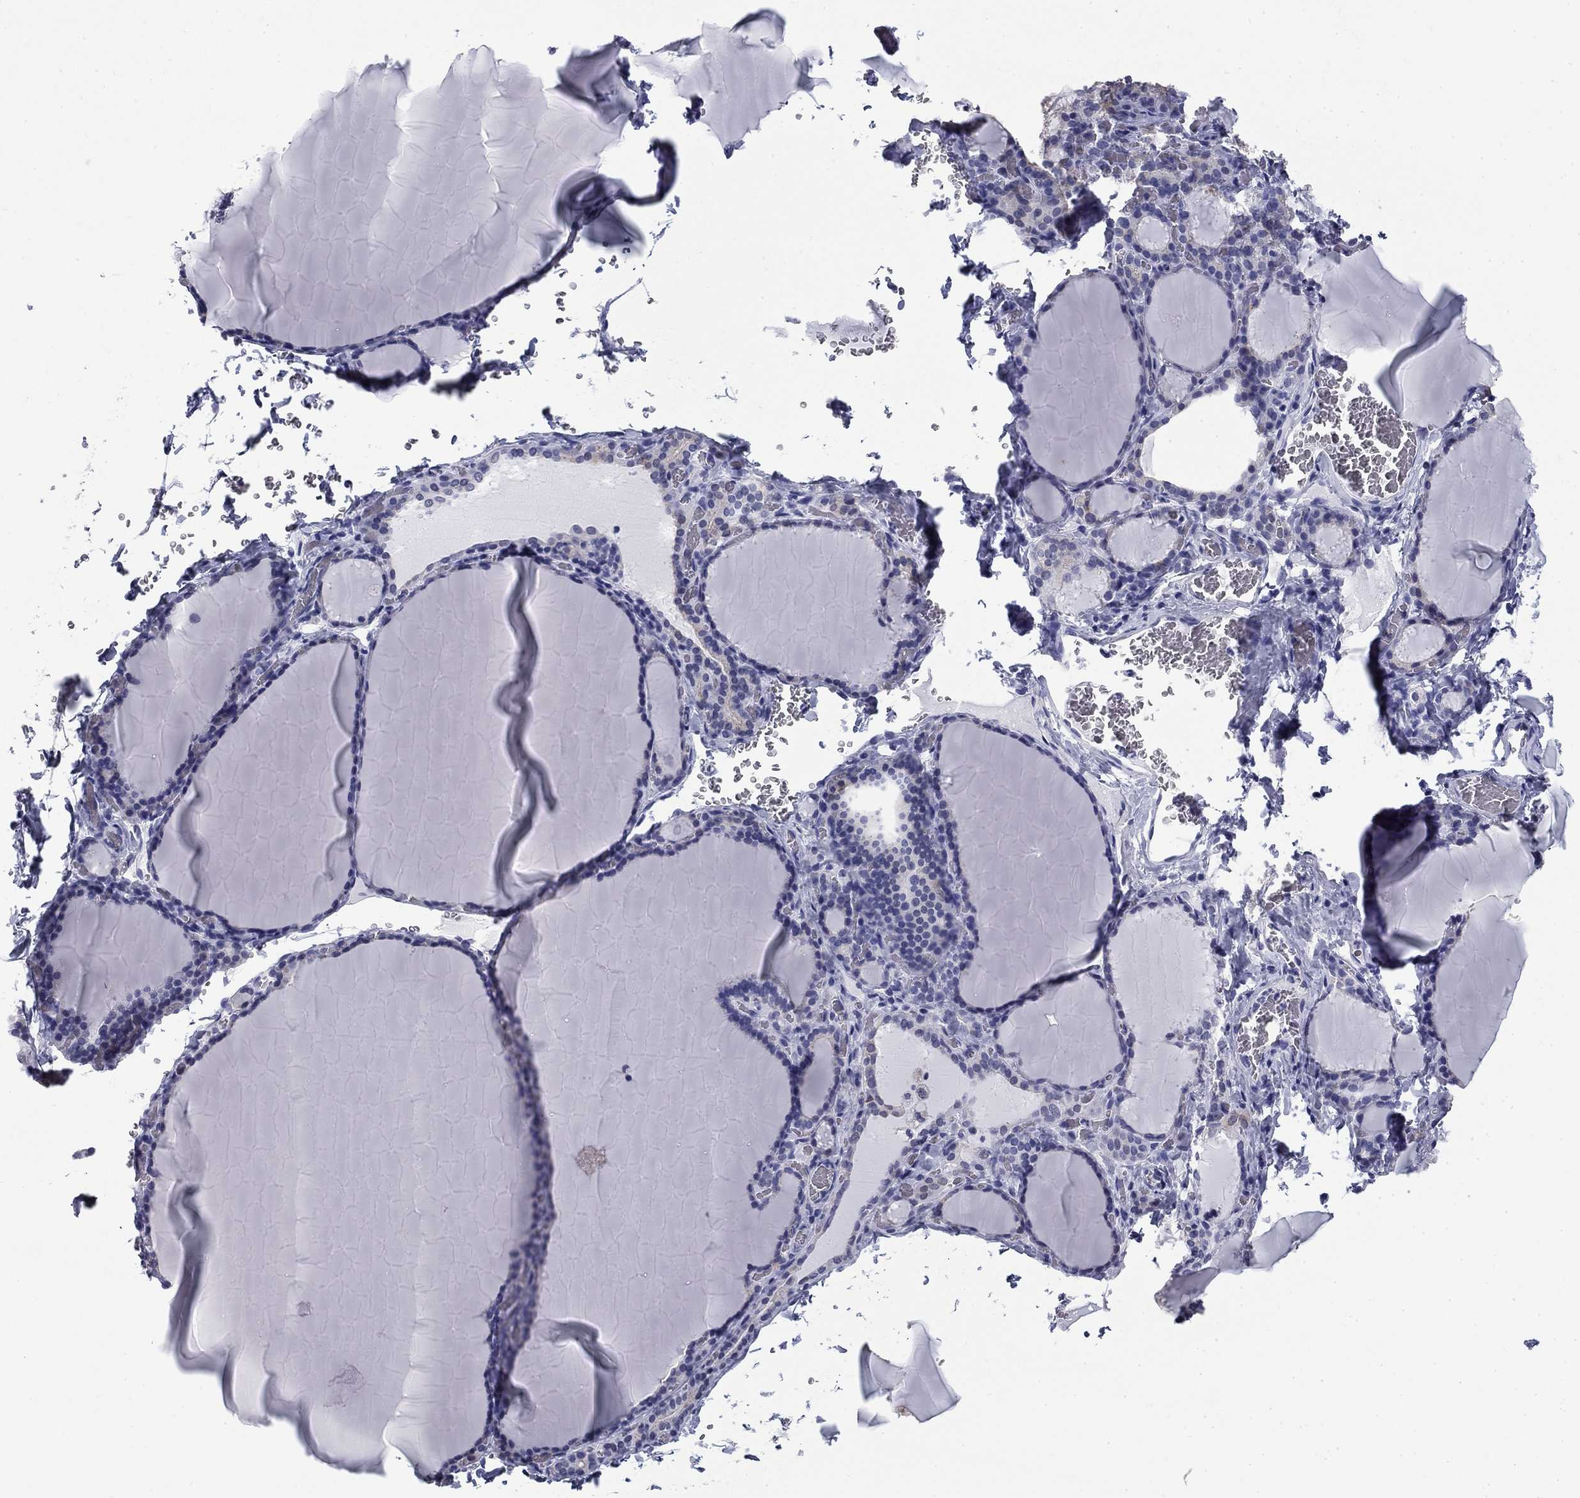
{"staining": {"intensity": "negative", "quantity": "none", "location": "none"}, "tissue": "thyroid gland", "cell_type": "Glandular cells", "image_type": "normal", "snomed": [{"axis": "morphology", "description": "Normal tissue, NOS"}, {"axis": "morphology", "description": "Hyperplasia, NOS"}, {"axis": "topography", "description": "Thyroid gland"}], "caption": "This is an immunohistochemistry image of normal human thyroid gland. There is no staining in glandular cells.", "gene": "BCL2L14", "patient": {"sex": "female", "age": 27}}